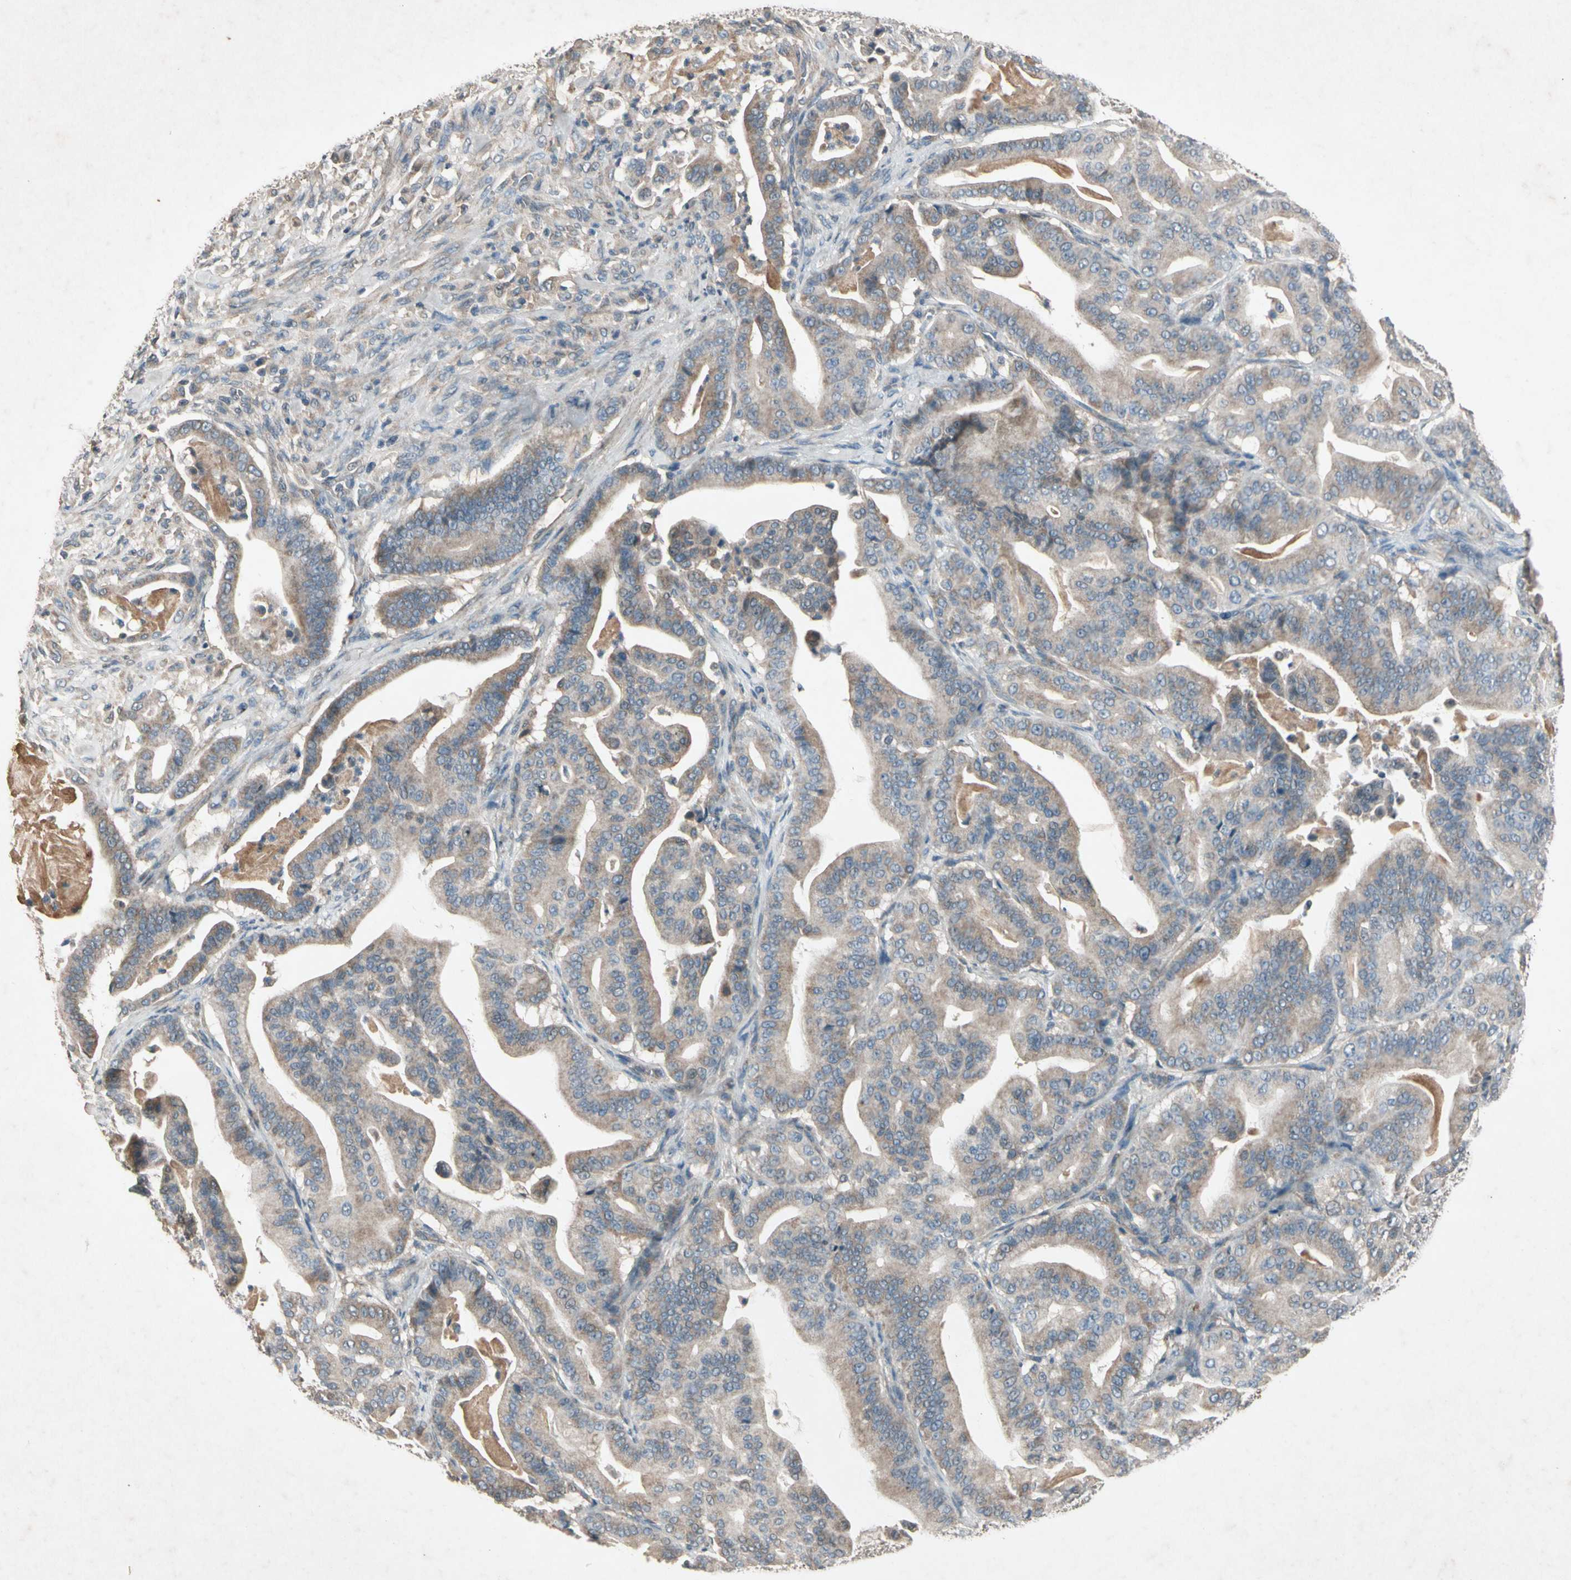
{"staining": {"intensity": "weak", "quantity": ">75%", "location": "cytoplasmic/membranous"}, "tissue": "pancreatic cancer", "cell_type": "Tumor cells", "image_type": "cancer", "snomed": [{"axis": "morphology", "description": "Adenocarcinoma, NOS"}, {"axis": "topography", "description": "Pancreas"}], "caption": "IHC photomicrograph of neoplastic tissue: human pancreatic cancer (adenocarcinoma) stained using immunohistochemistry exhibits low levels of weak protein expression localized specifically in the cytoplasmic/membranous of tumor cells, appearing as a cytoplasmic/membranous brown color.", "gene": "GPLD1", "patient": {"sex": "male", "age": 63}}